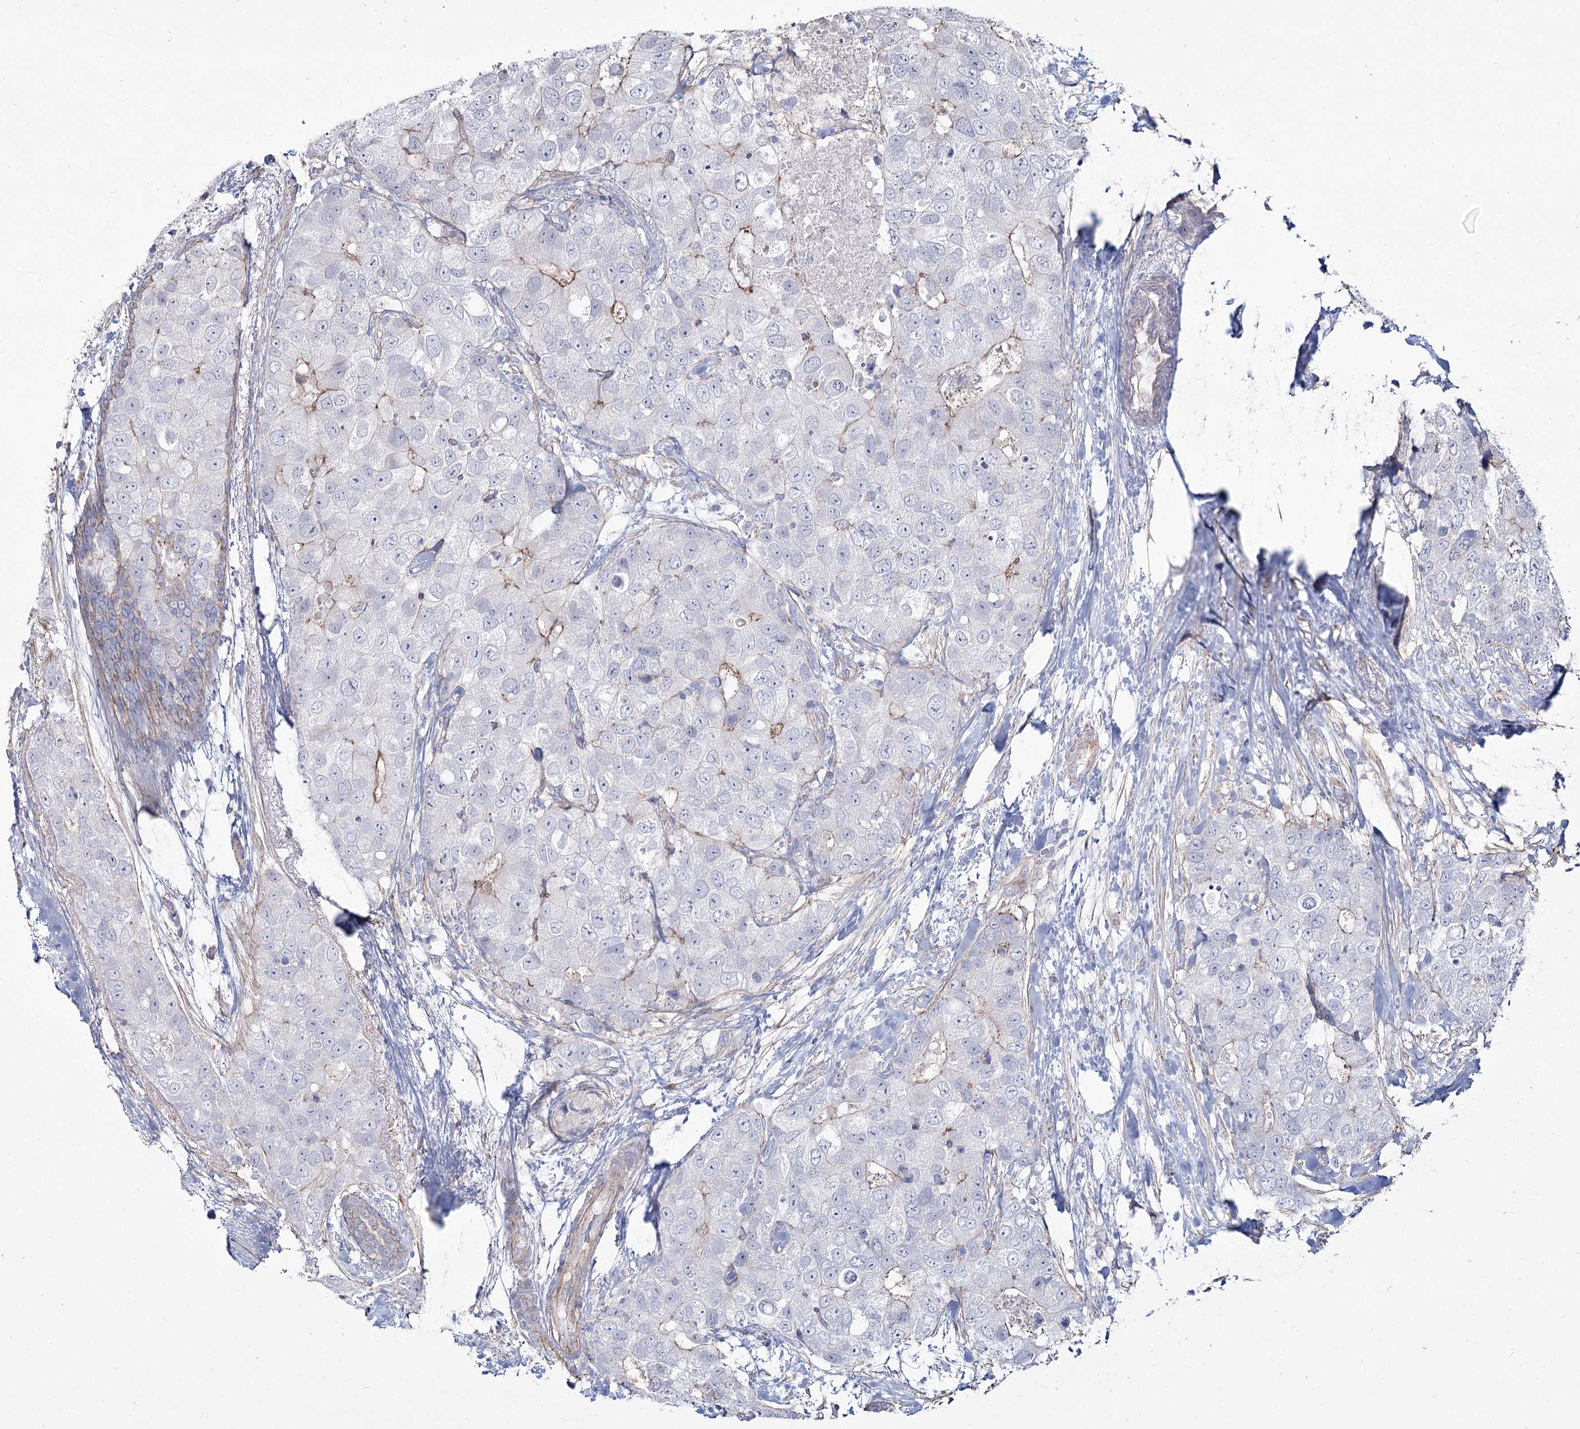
{"staining": {"intensity": "negative", "quantity": "none", "location": "none"}, "tissue": "breast cancer", "cell_type": "Tumor cells", "image_type": "cancer", "snomed": [{"axis": "morphology", "description": "Duct carcinoma"}, {"axis": "topography", "description": "Breast"}], "caption": "The immunohistochemistry (IHC) image has no significant staining in tumor cells of breast invasive ductal carcinoma tissue.", "gene": "ME3", "patient": {"sex": "female", "age": 62}}